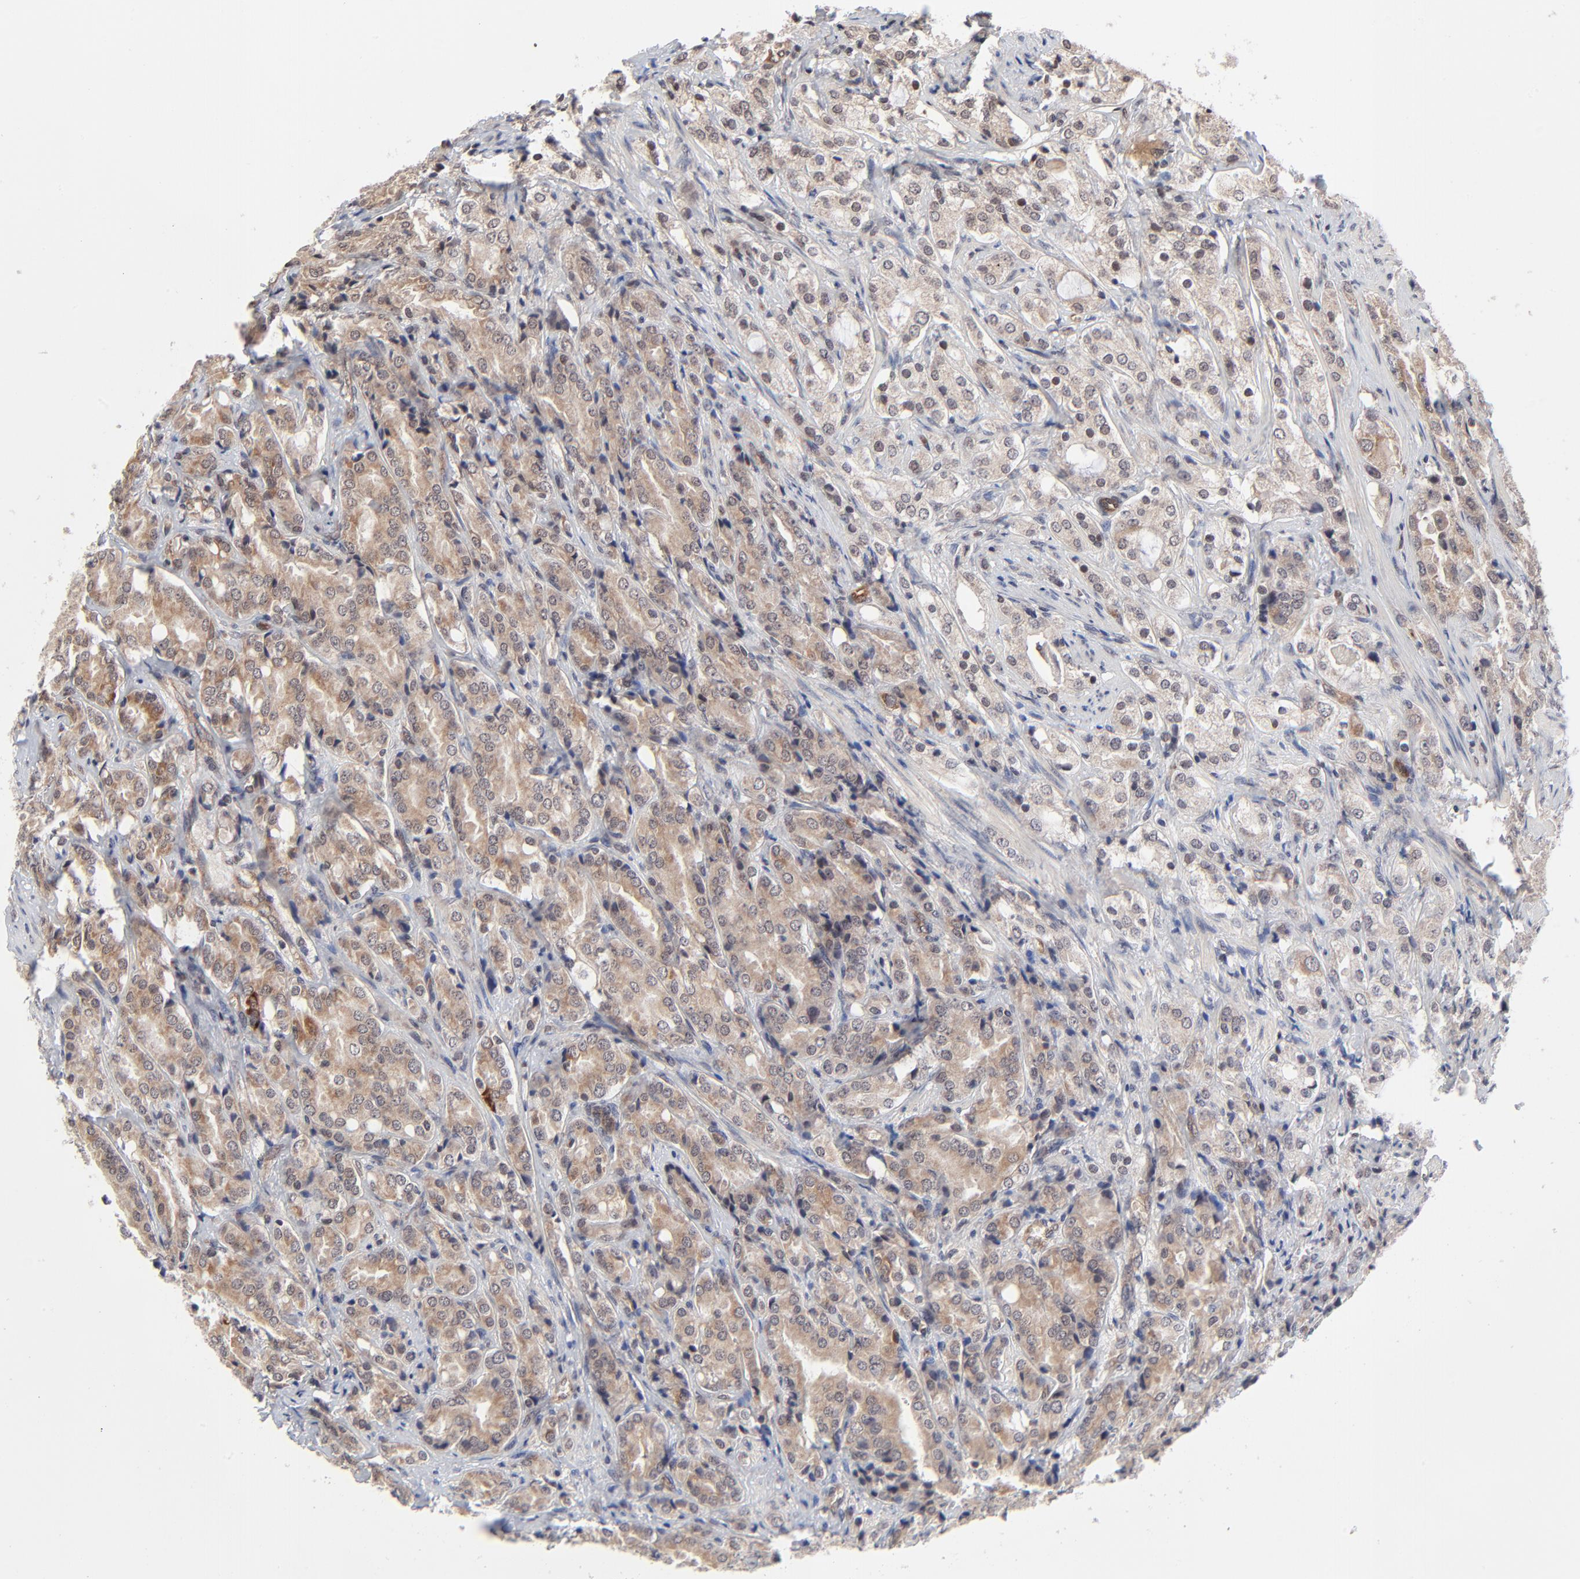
{"staining": {"intensity": "weak", "quantity": ">75%", "location": "cytoplasmic/membranous"}, "tissue": "prostate cancer", "cell_type": "Tumor cells", "image_type": "cancer", "snomed": [{"axis": "morphology", "description": "Adenocarcinoma, High grade"}, {"axis": "topography", "description": "Prostate"}], "caption": "High-grade adenocarcinoma (prostate) stained with DAB immunohistochemistry (IHC) shows low levels of weak cytoplasmic/membranous staining in about >75% of tumor cells.", "gene": "CASP10", "patient": {"sex": "male", "age": 68}}